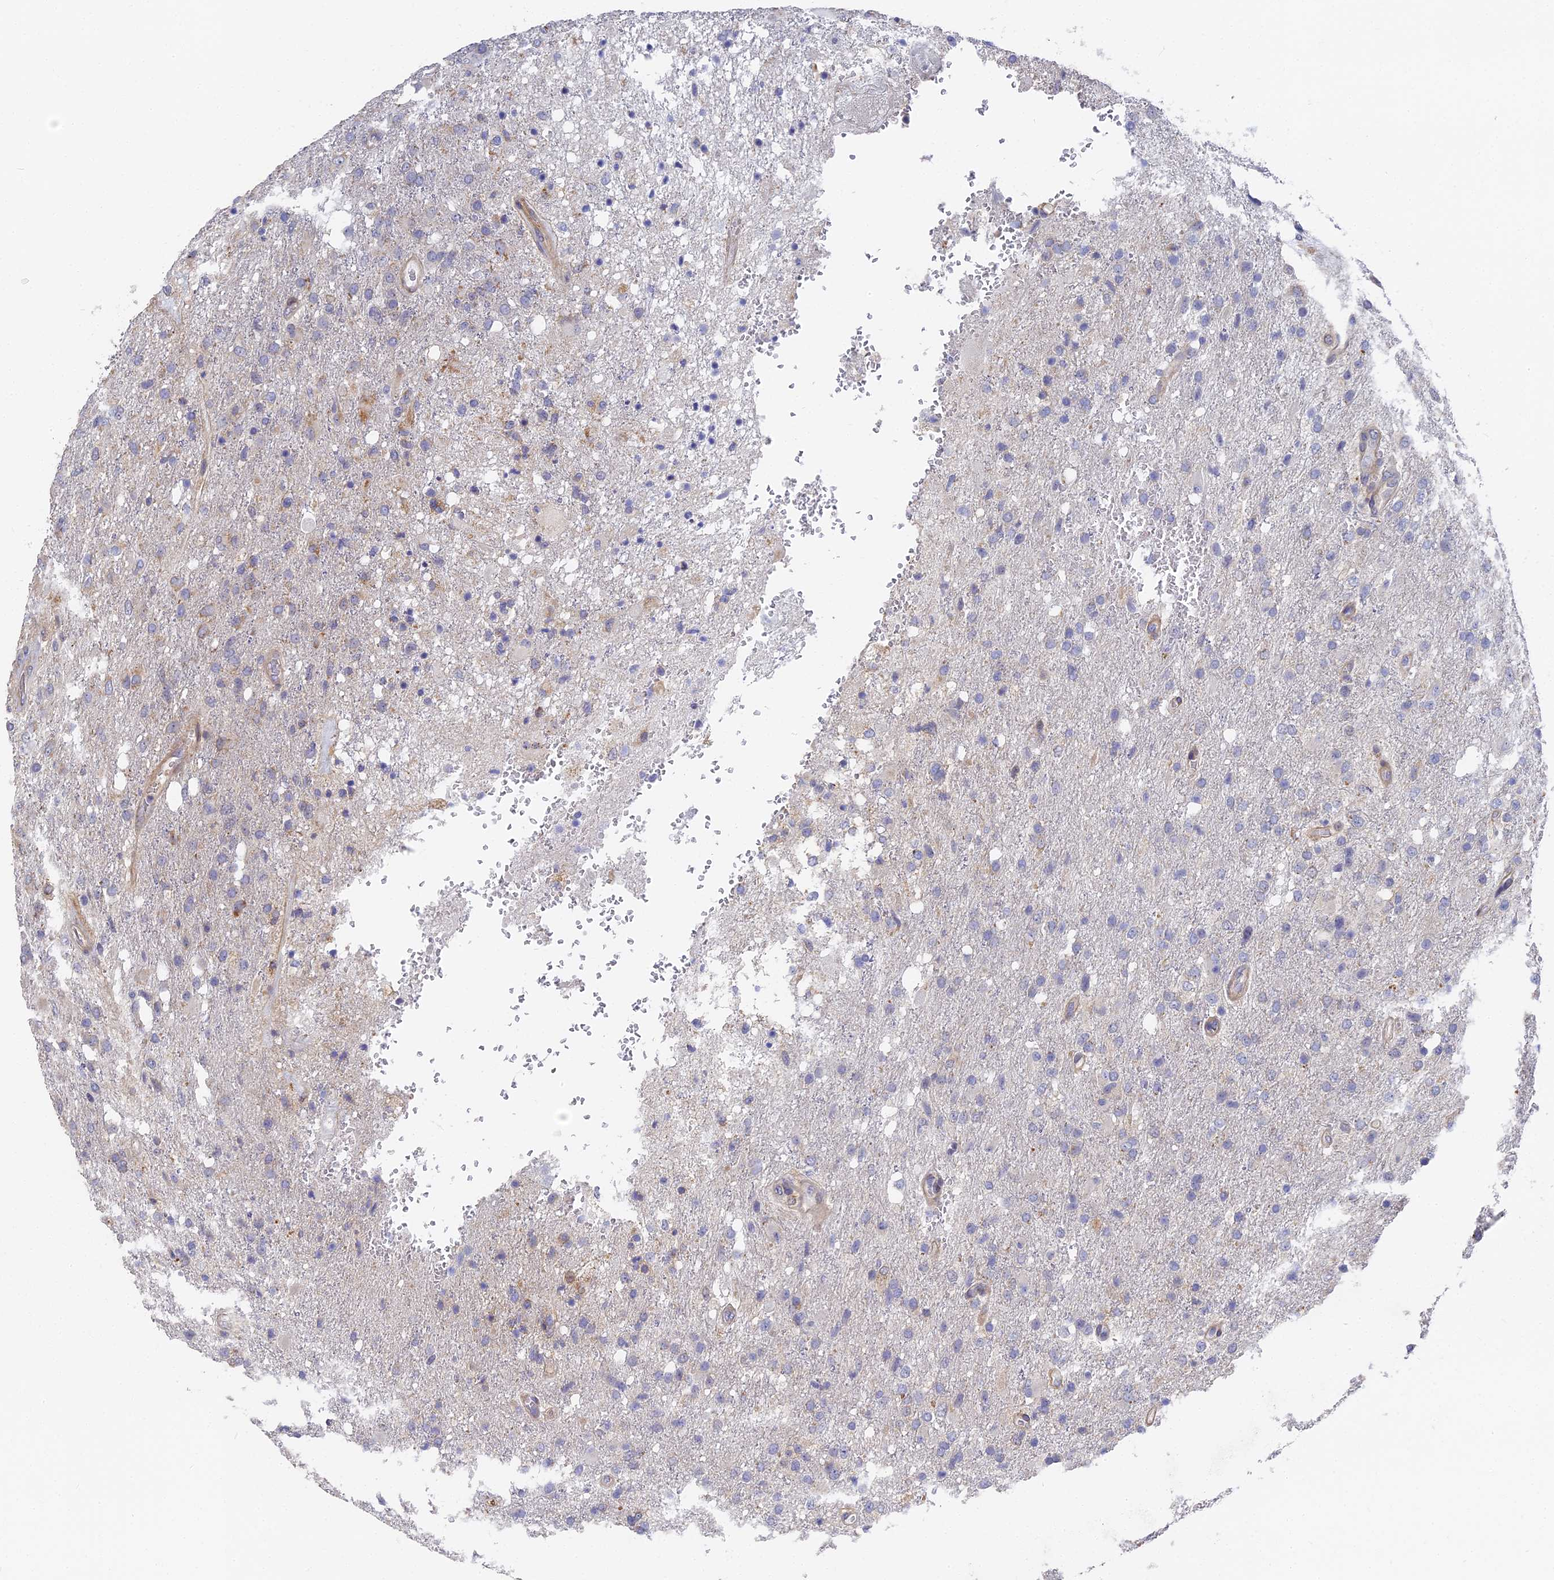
{"staining": {"intensity": "negative", "quantity": "none", "location": "none"}, "tissue": "glioma", "cell_type": "Tumor cells", "image_type": "cancer", "snomed": [{"axis": "morphology", "description": "Glioma, malignant, High grade"}, {"axis": "topography", "description": "Brain"}], "caption": "Micrograph shows no significant protein expression in tumor cells of malignant high-grade glioma. The staining was performed using DAB (3,3'-diaminobenzidine) to visualize the protein expression in brown, while the nuclei were stained in blue with hematoxylin (Magnification: 20x).", "gene": "CCDC113", "patient": {"sex": "female", "age": 74}}